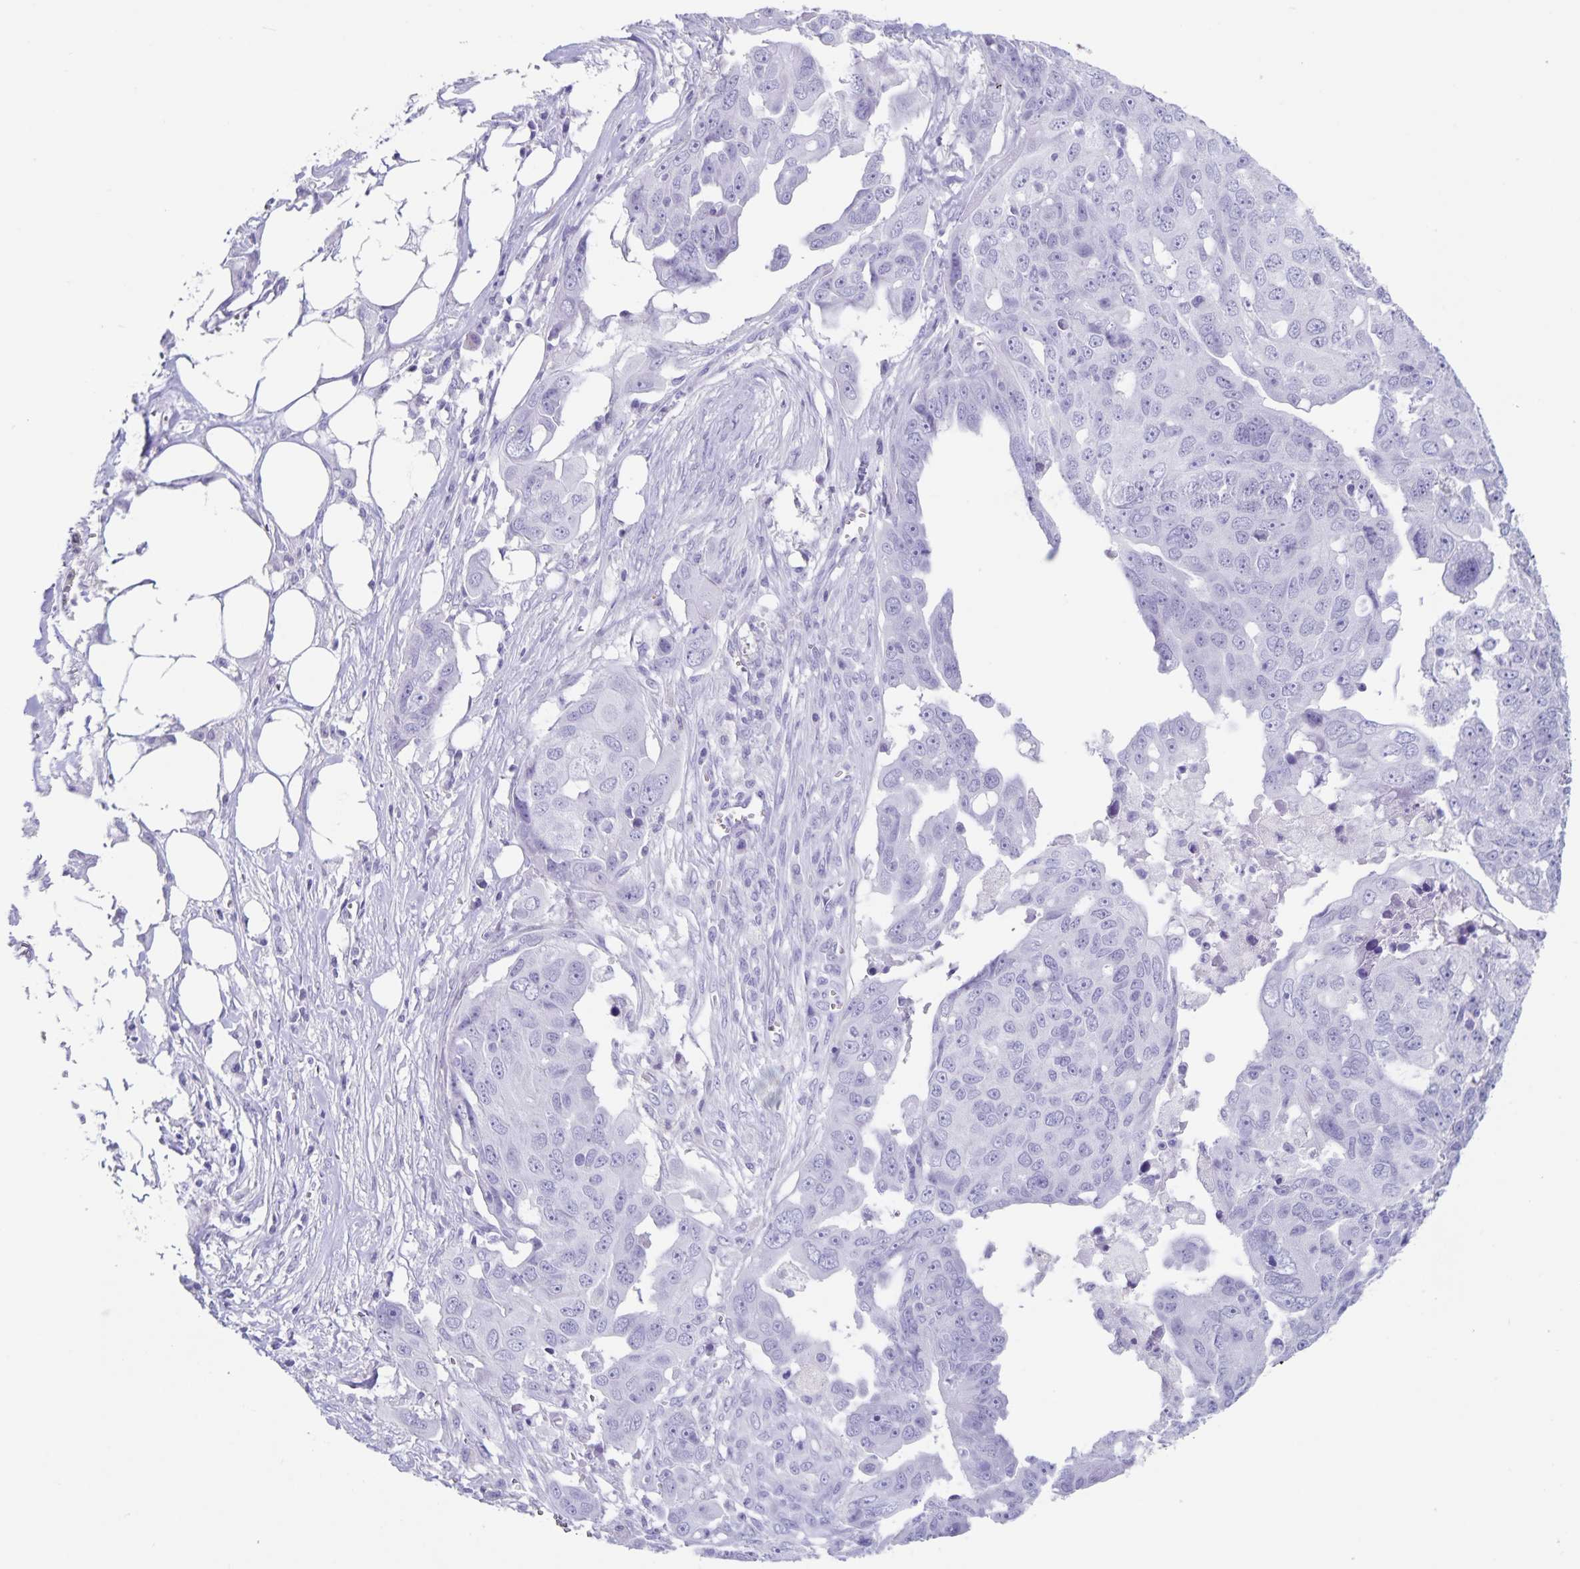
{"staining": {"intensity": "negative", "quantity": "none", "location": "none"}, "tissue": "ovarian cancer", "cell_type": "Tumor cells", "image_type": "cancer", "snomed": [{"axis": "morphology", "description": "Carcinoma, endometroid"}, {"axis": "topography", "description": "Ovary"}], "caption": "Tumor cells are negative for protein expression in human ovarian cancer. Nuclei are stained in blue.", "gene": "C11orf42", "patient": {"sex": "female", "age": 70}}